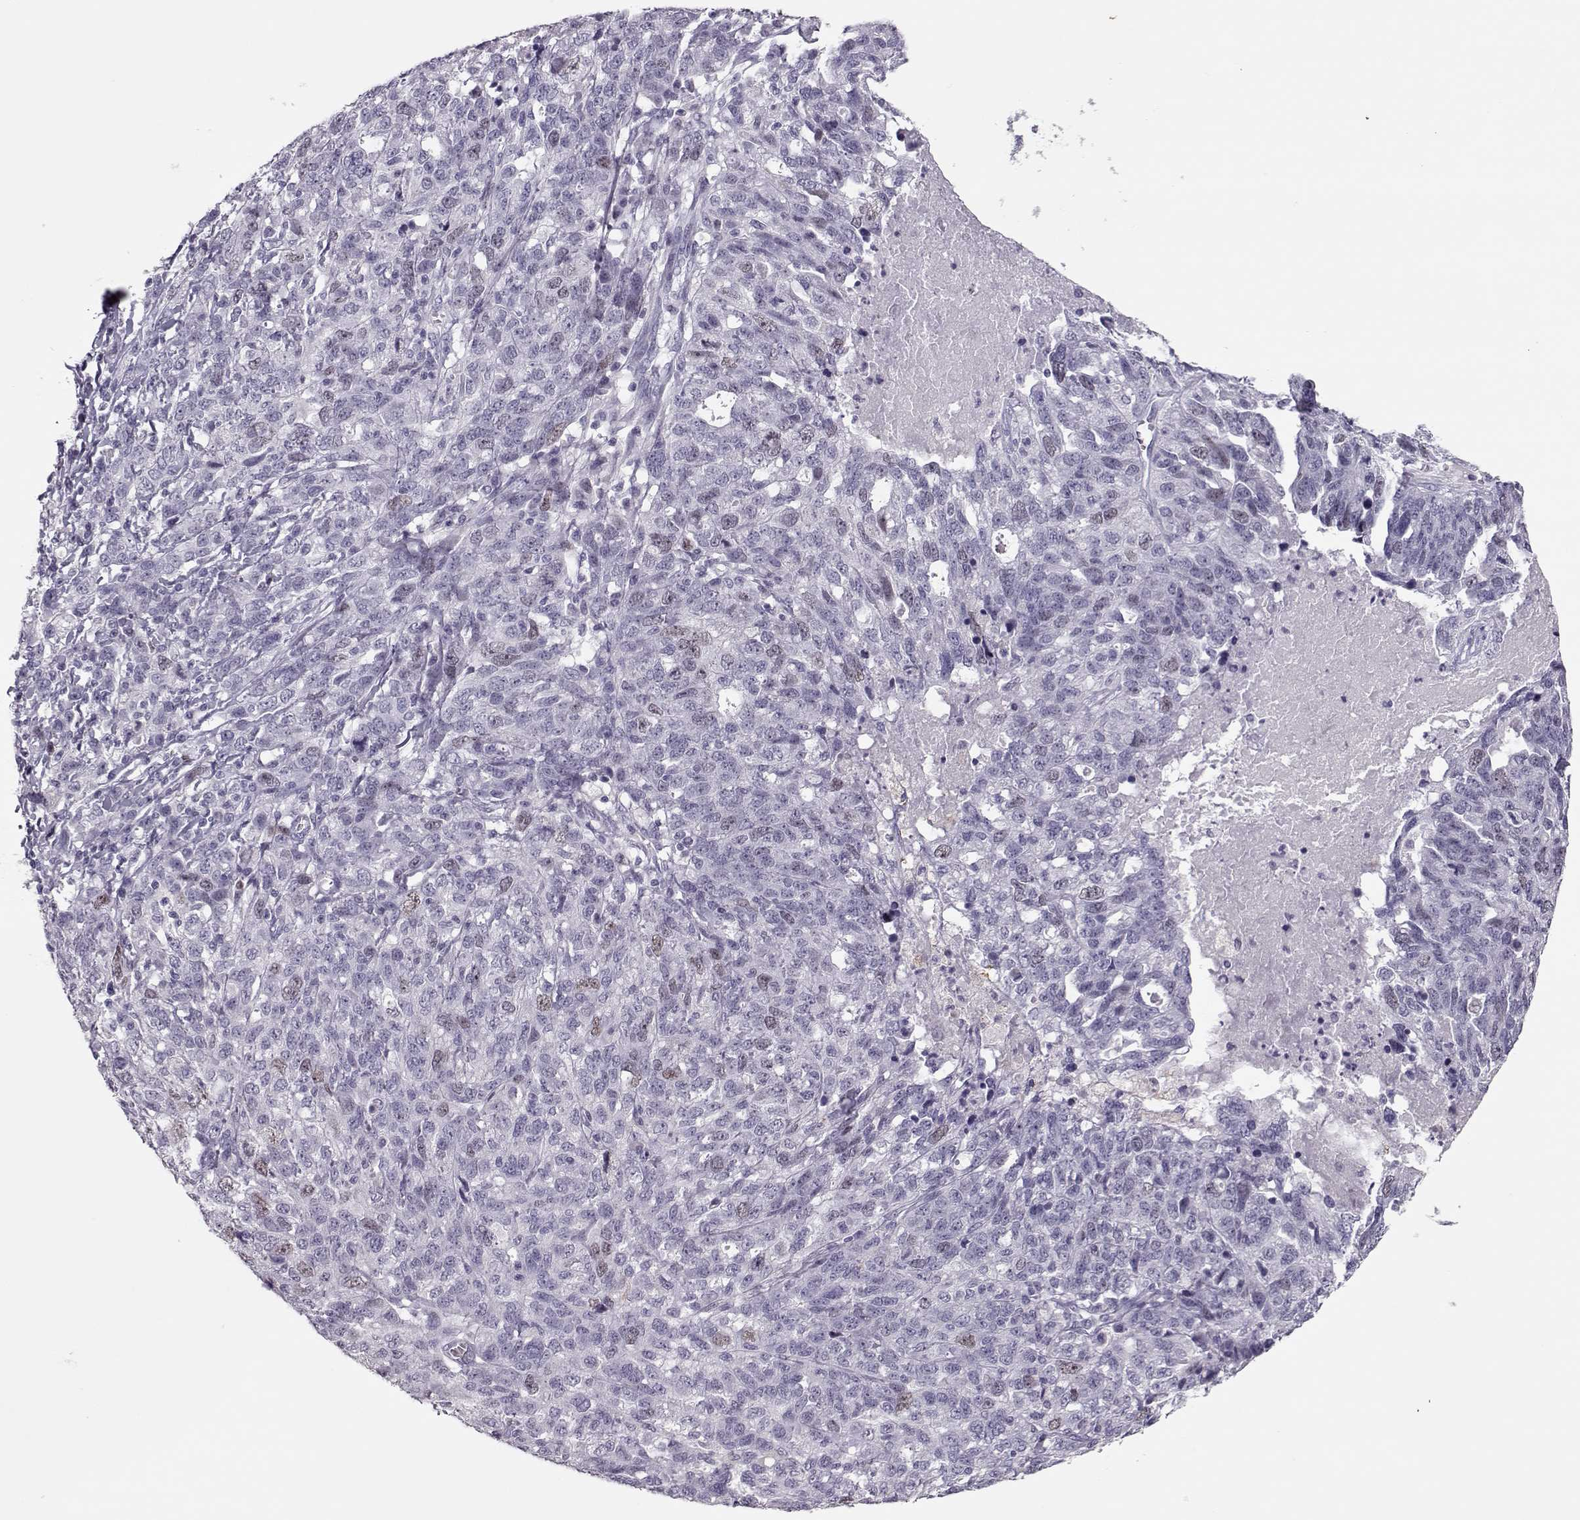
{"staining": {"intensity": "weak", "quantity": "<25%", "location": "nuclear"}, "tissue": "ovarian cancer", "cell_type": "Tumor cells", "image_type": "cancer", "snomed": [{"axis": "morphology", "description": "Cystadenocarcinoma, serous, NOS"}, {"axis": "topography", "description": "Ovary"}], "caption": "The photomicrograph displays no staining of tumor cells in serous cystadenocarcinoma (ovarian). (Stains: DAB (3,3'-diaminobenzidine) immunohistochemistry with hematoxylin counter stain, Microscopy: brightfield microscopy at high magnification).", "gene": "SGO1", "patient": {"sex": "female", "age": 71}}